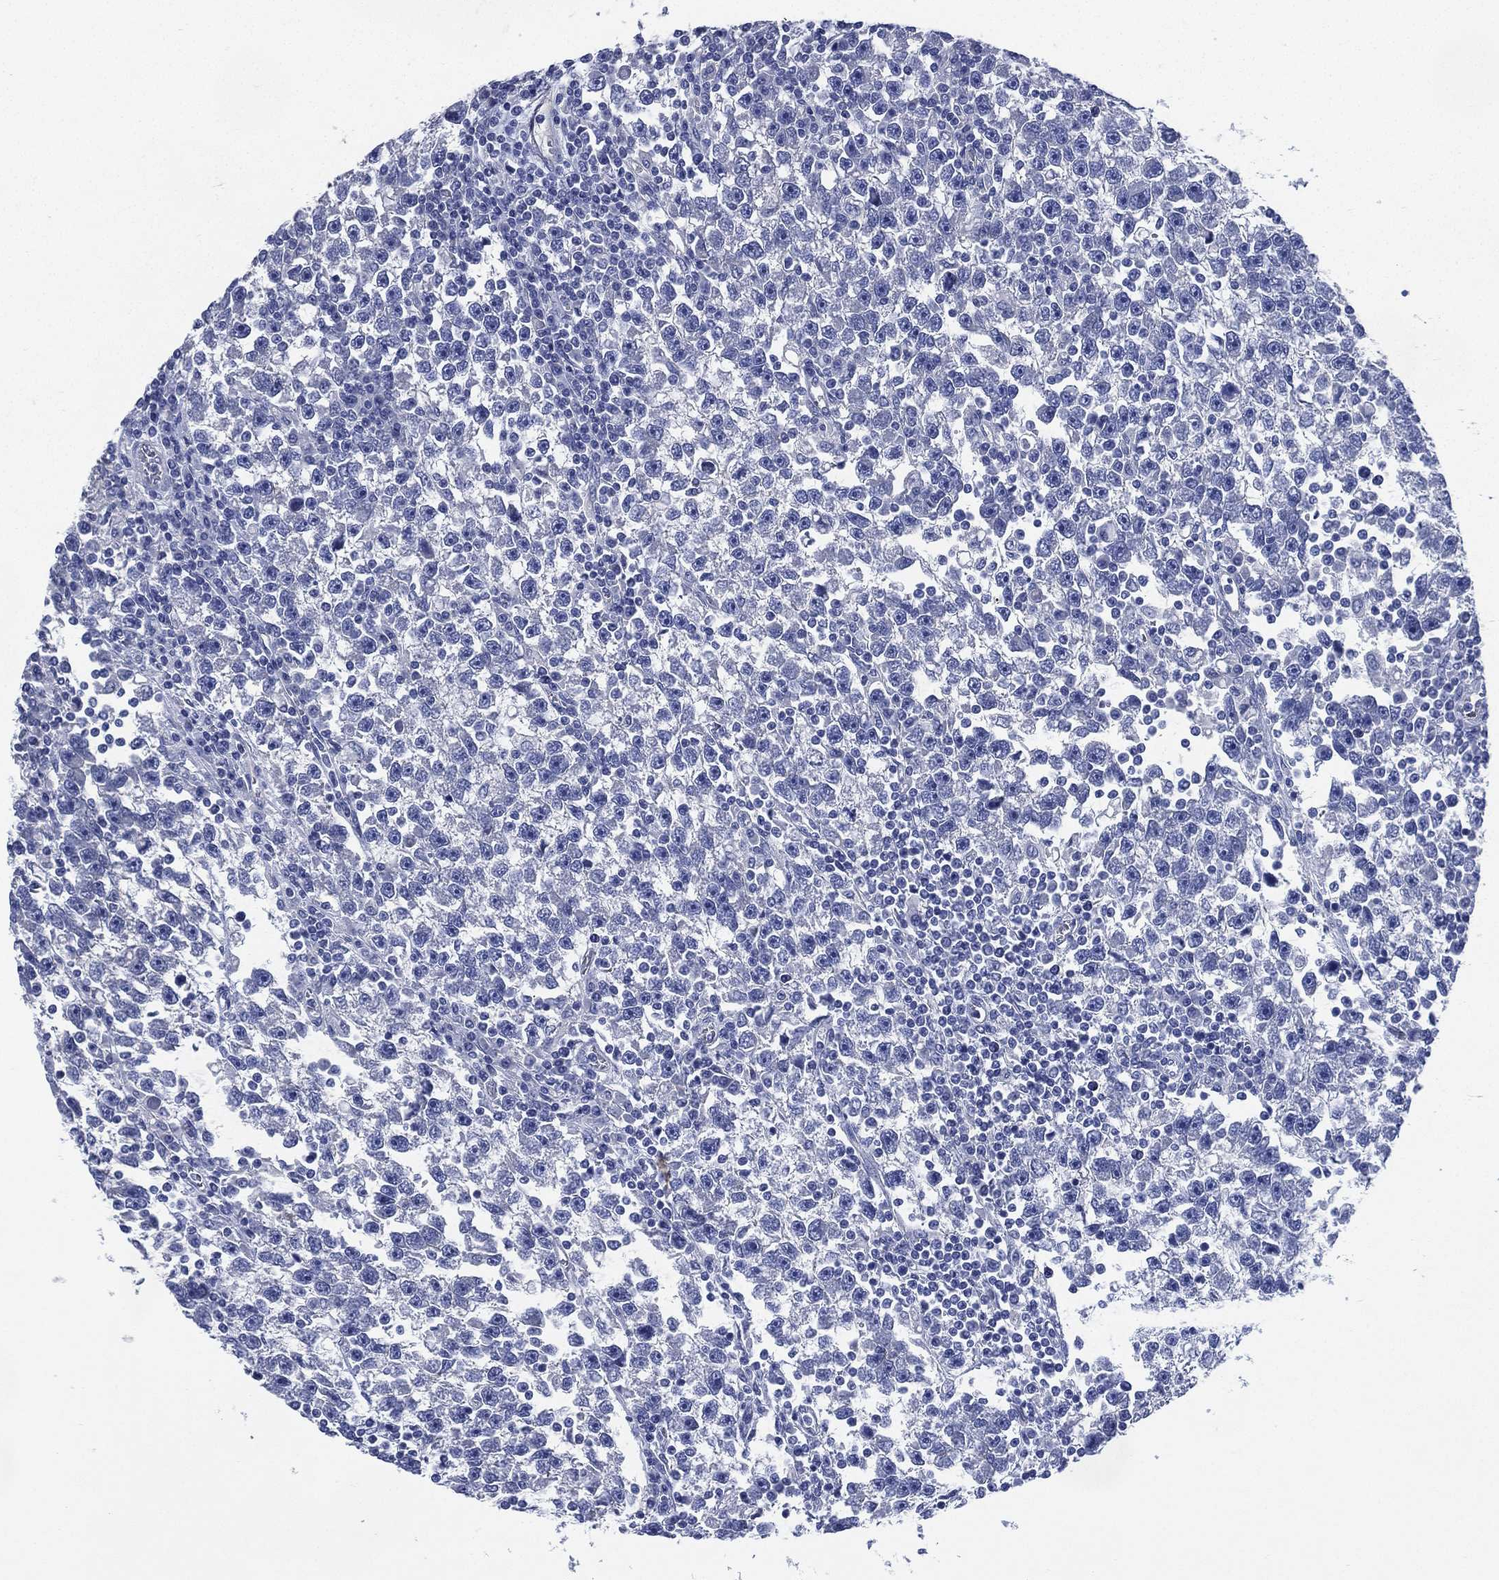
{"staining": {"intensity": "negative", "quantity": "none", "location": "none"}, "tissue": "testis cancer", "cell_type": "Tumor cells", "image_type": "cancer", "snomed": [{"axis": "morphology", "description": "Seminoma, NOS"}, {"axis": "topography", "description": "Testis"}], "caption": "Seminoma (testis) stained for a protein using immunohistochemistry shows no positivity tumor cells.", "gene": "CCDC70", "patient": {"sex": "male", "age": 47}}